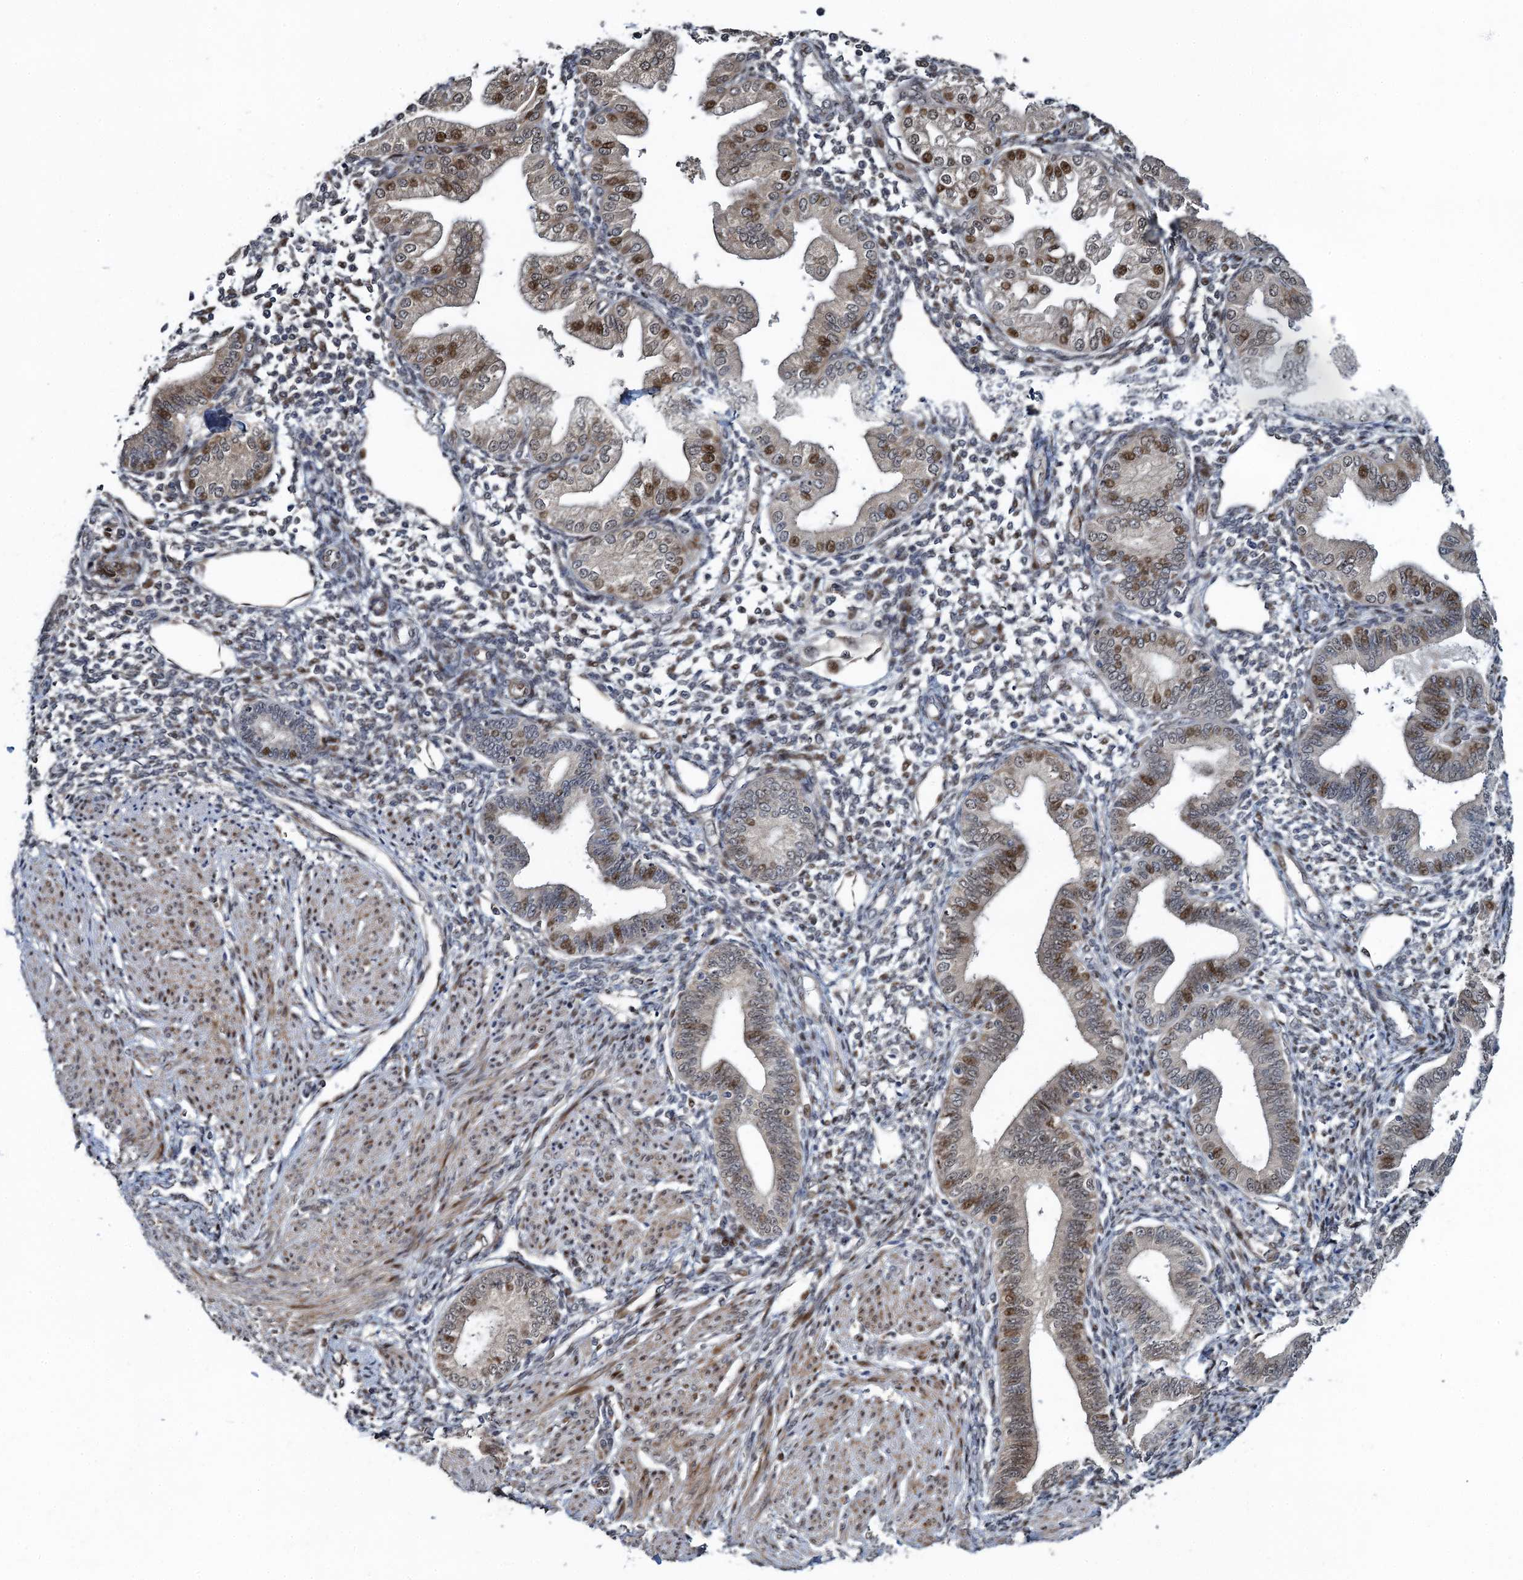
{"staining": {"intensity": "negative", "quantity": "none", "location": "none"}, "tissue": "endometrium", "cell_type": "Cells in endometrial stroma", "image_type": "normal", "snomed": [{"axis": "morphology", "description": "Normal tissue, NOS"}, {"axis": "topography", "description": "Endometrium"}], "caption": "An image of endometrium stained for a protein demonstrates no brown staining in cells in endometrial stroma. (DAB (3,3'-diaminobenzidine) IHC, high magnification).", "gene": "ATOSA", "patient": {"sex": "female", "age": 53}}